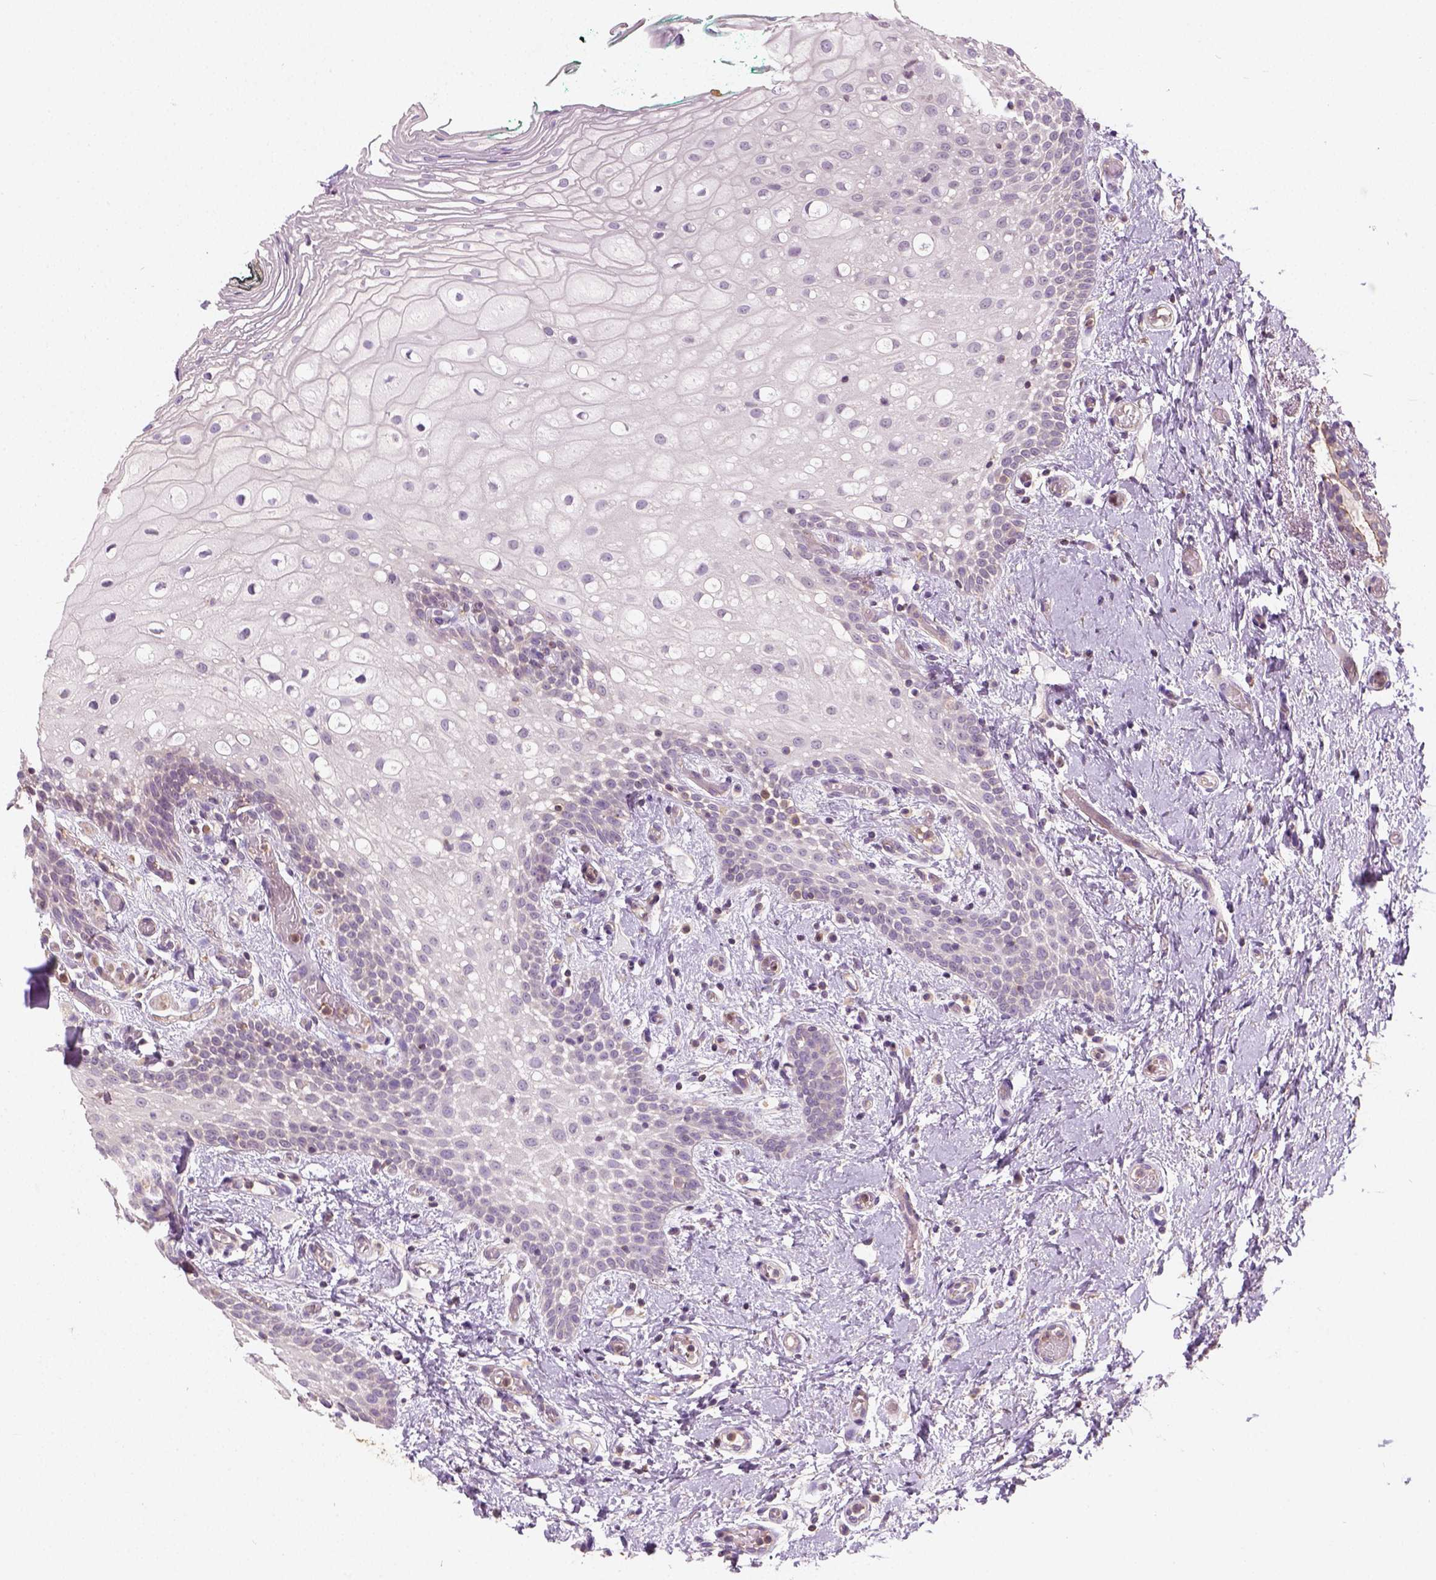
{"staining": {"intensity": "weak", "quantity": "25%-75%", "location": "cytoplasmic/membranous,nuclear"}, "tissue": "oral mucosa", "cell_type": "Squamous epithelial cells", "image_type": "normal", "snomed": [{"axis": "morphology", "description": "Normal tissue, NOS"}, {"axis": "topography", "description": "Oral tissue"}], "caption": "High-power microscopy captured an IHC histopathology image of unremarkable oral mucosa, revealing weak cytoplasmic/membranous,nuclear positivity in approximately 25%-75% of squamous epithelial cells. (brown staining indicates protein expression, while blue staining denotes nuclei).", "gene": "CRACR2A", "patient": {"sex": "female", "age": 83}}